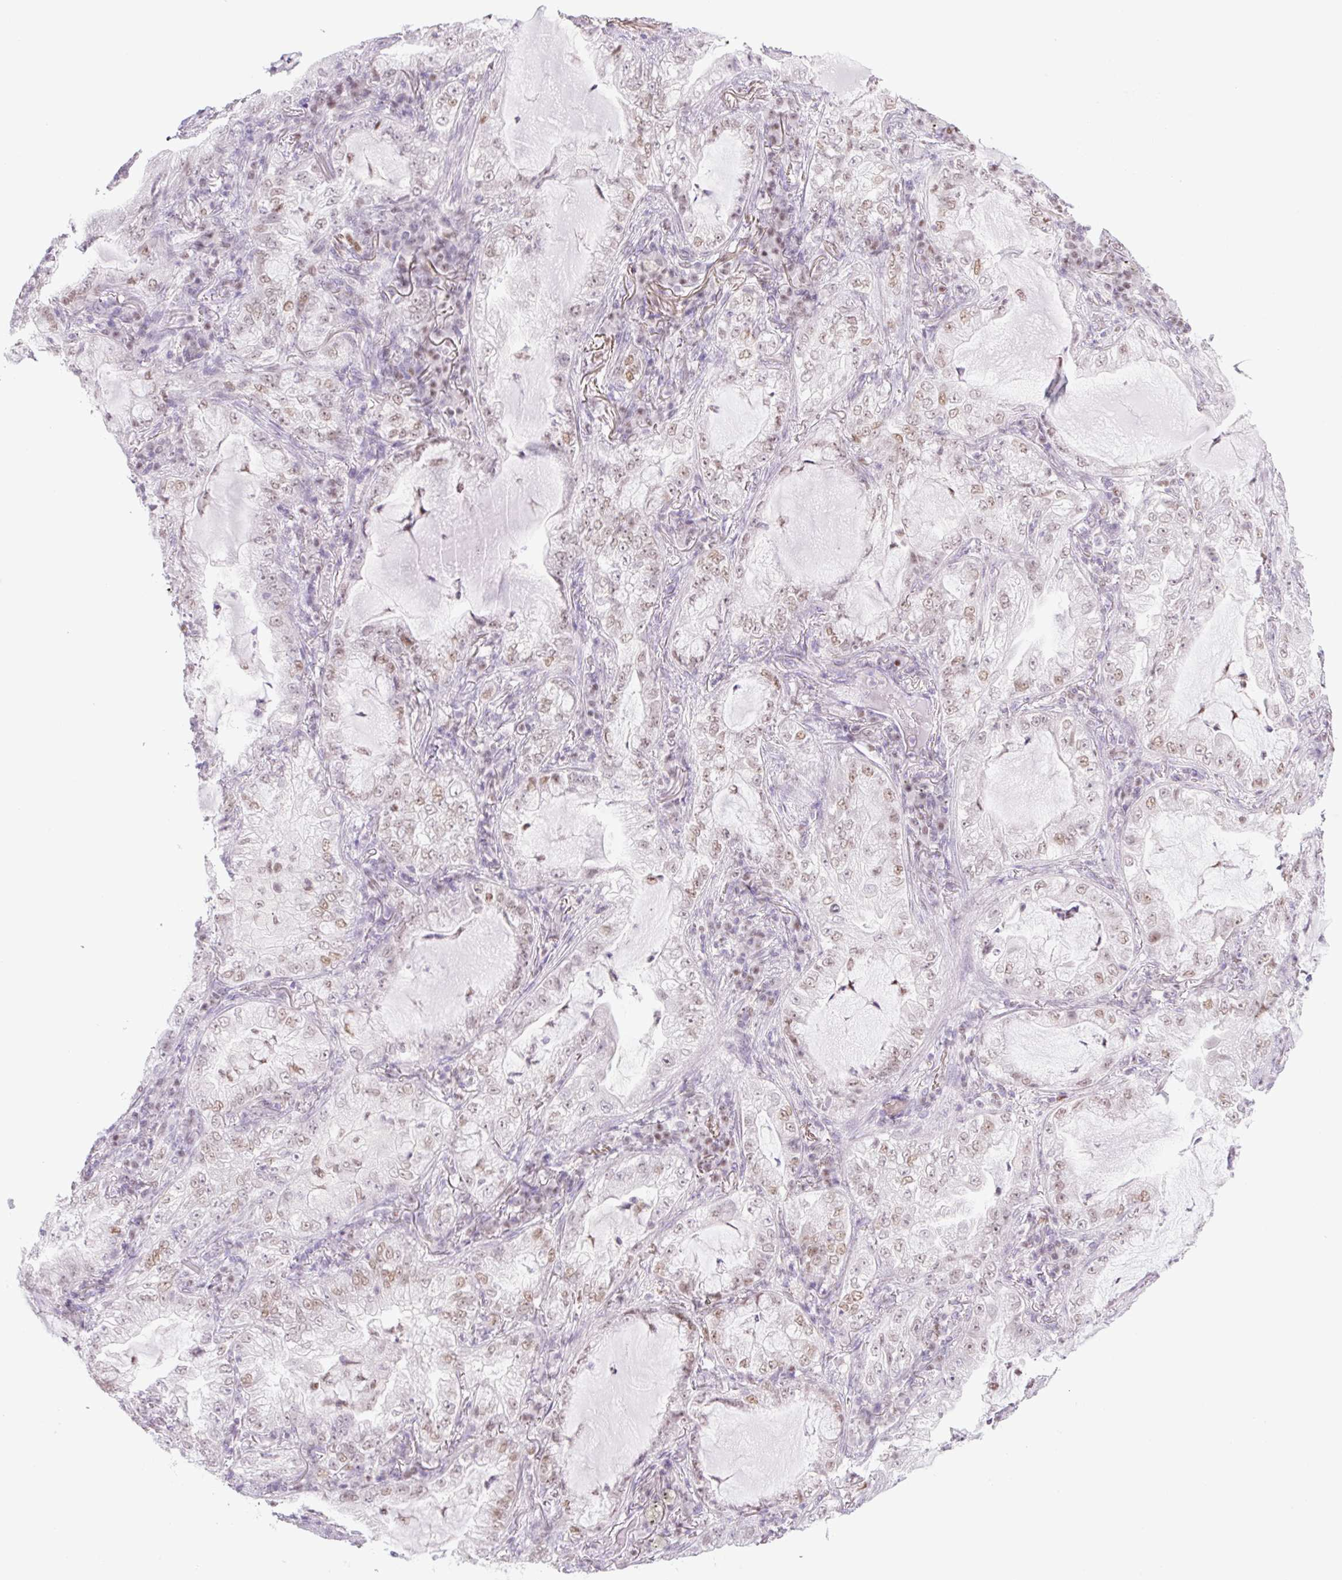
{"staining": {"intensity": "weak", "quantity": "25%-75%", "location": "nuclear"}, "tissue": "lung cancer", "cell_type": "Tumor cells", "image_type": "cancer", "snomed": [{"axis": "morphology", "description": "Adenocarcinoma, NOS"}, {"axis": "topography", "description": "Lung"}], "caption": "Brown immunohistochemical staining in adenocarcinoma (lung) demonstrates weak nuclear expression in approximately 25%-75% of tumor cells.", "gene": "TLE3", "patient": {"sex": "female", "age": 73}}